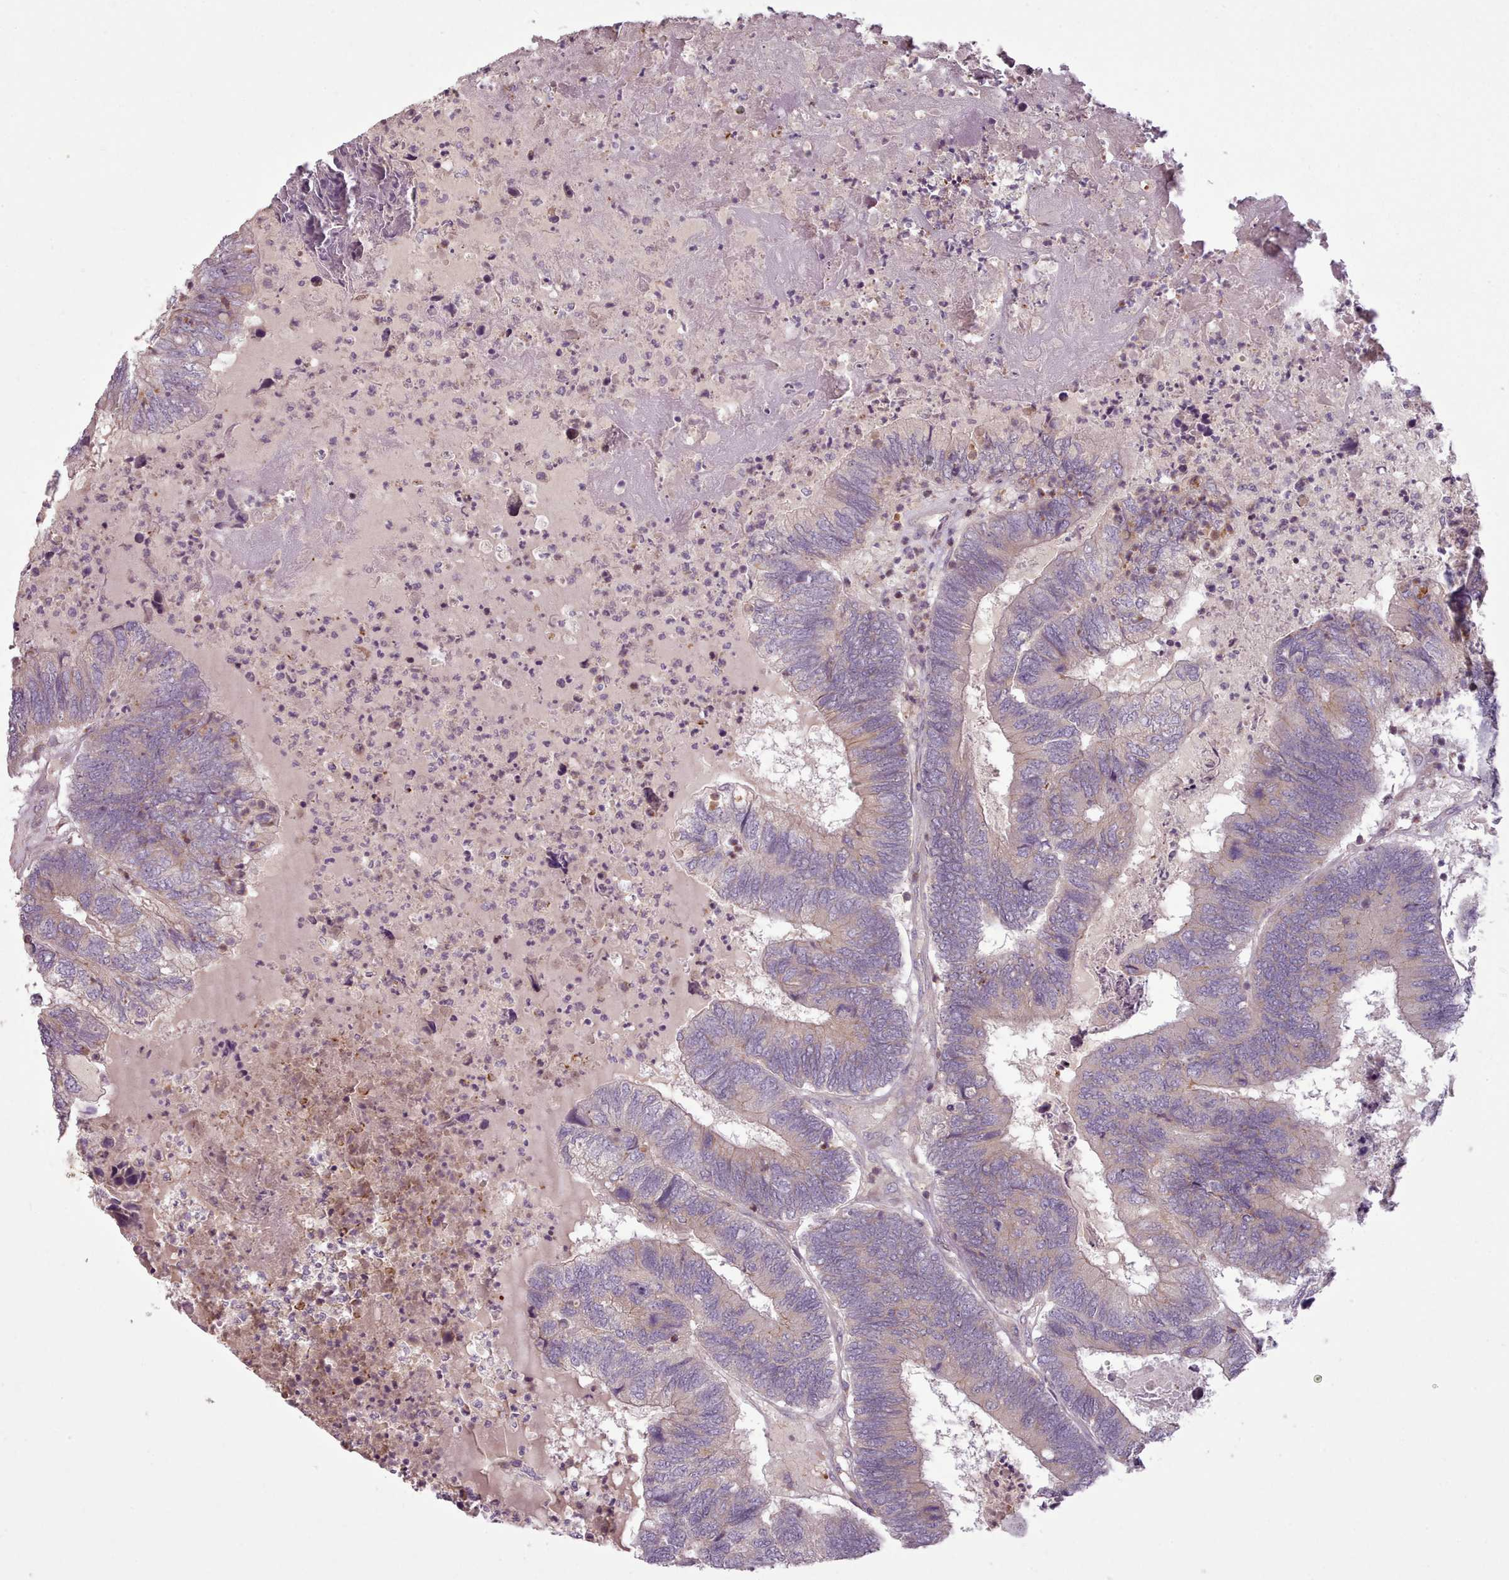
{"staining": {"intensity": "weak", "quantity": "<25%", "location": "cytoplasmic/membranous"}, "tissue": "colorectal cancer", "cell_type": "Tumor cells", "image_type": "cancer", "snomed": [{"axis": "morphology", "description": "Adenocarcinoma, NOS"}, {"axis": "topography", "description": "Colon"}], "caption": "A high-resolution image shows immunohistochemistry staining of colorectal adenocarcinoma, which reveals no significant staining in tumor cells.", "gene": "NT5DC2", "patient": {"sex": "female", "age": 67}}